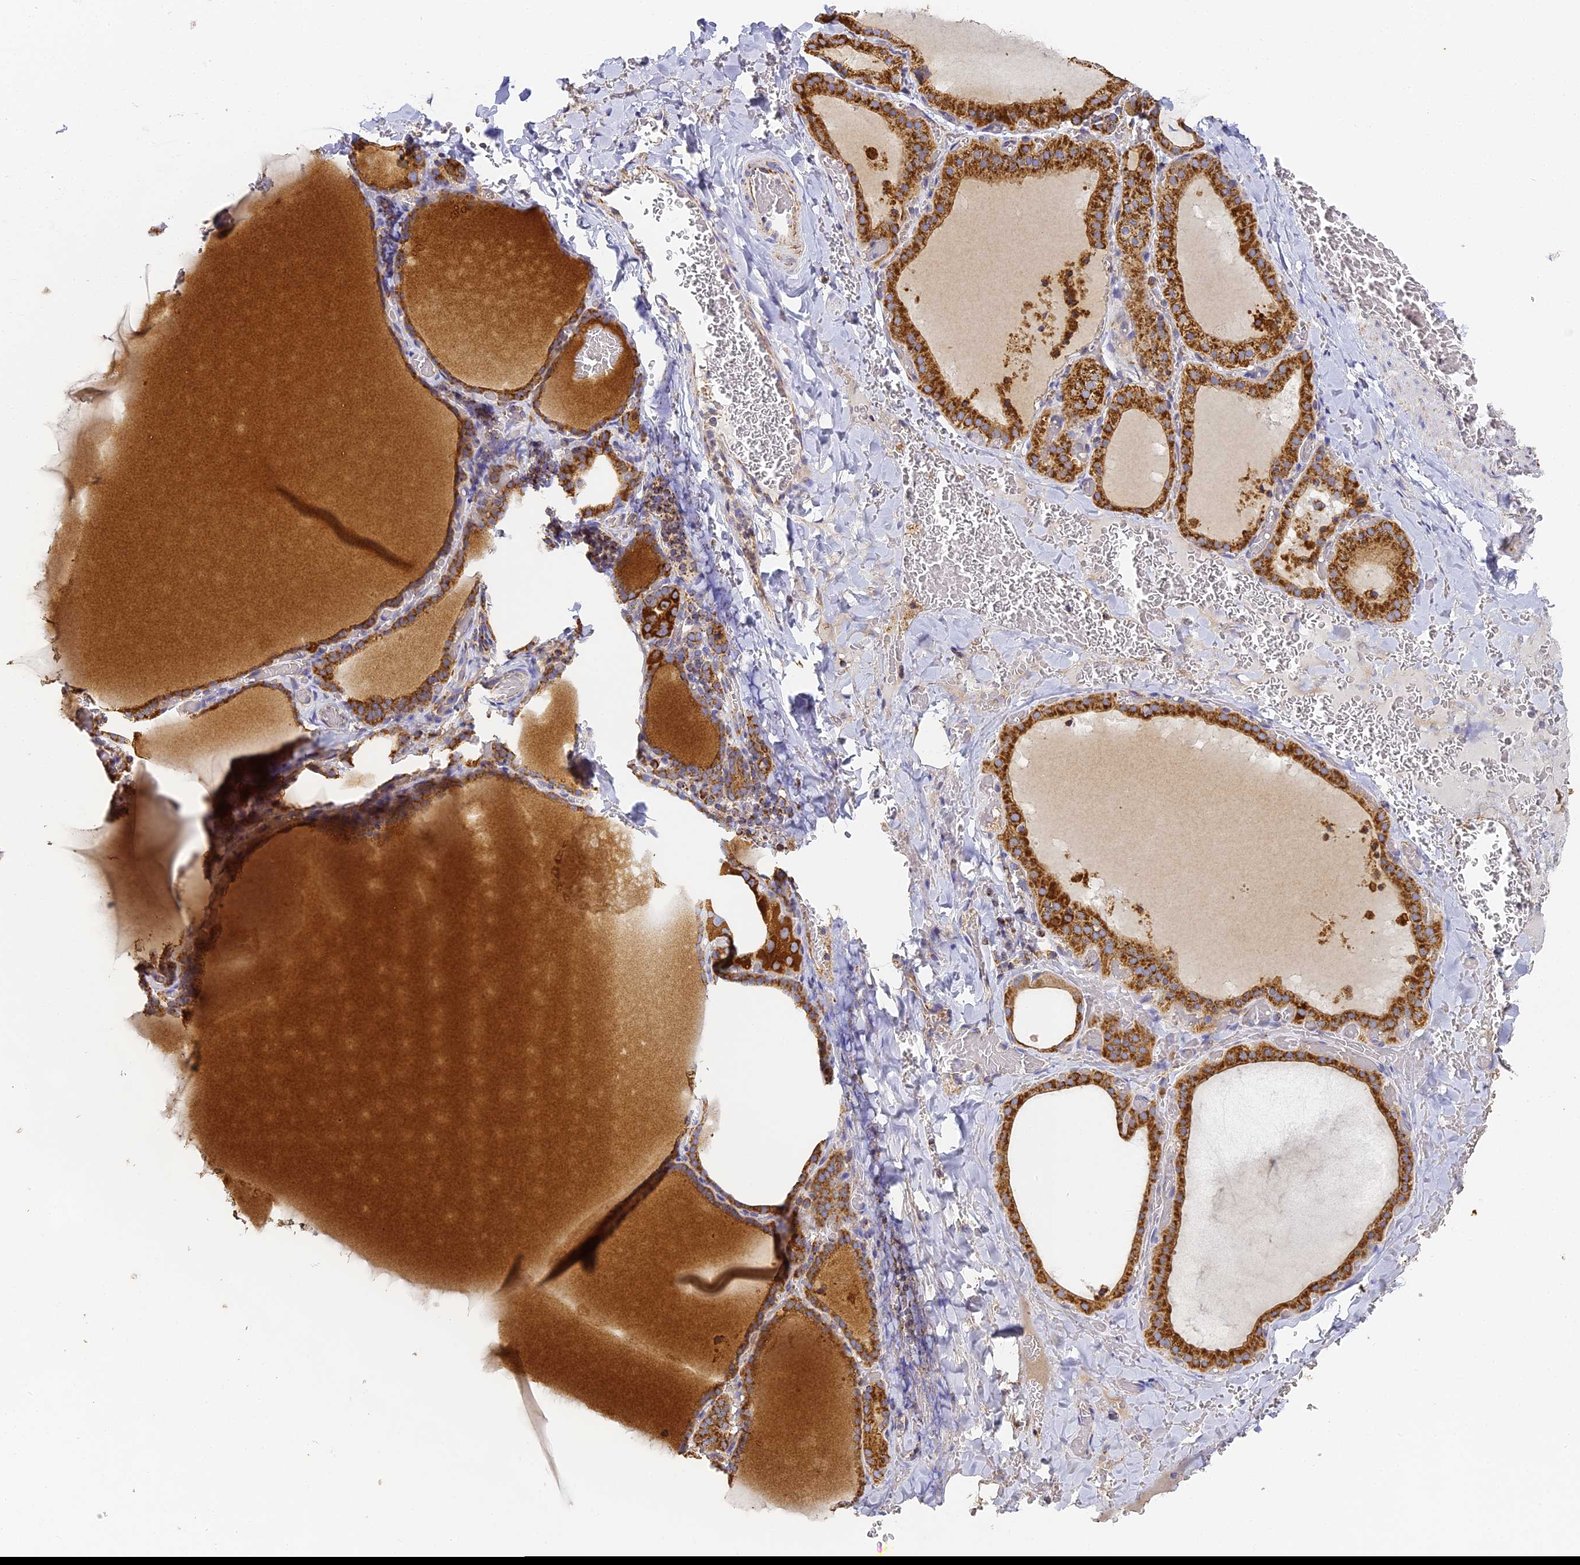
{"staining": {"intensity": "strong", "quantity": ">75%", "location": "cytoplasmic/membranous"}, "tissue": "thyroid gland", "cell_type": "Glandular cells", "image_type": "normal", "snomed": [{"axis": "morphology", "description": "Normal tissue, NOS"}, {"axis": "topography", "description": "Thyroid gland"}], "caption": "Brown immunohistochemical staining in normal thyroid gland exhibits strong cytoplasmic/membranous expression in about >75% of glandular cells.", "gene": "COX6C", "patient": {"sex": "female", "age": 39}}